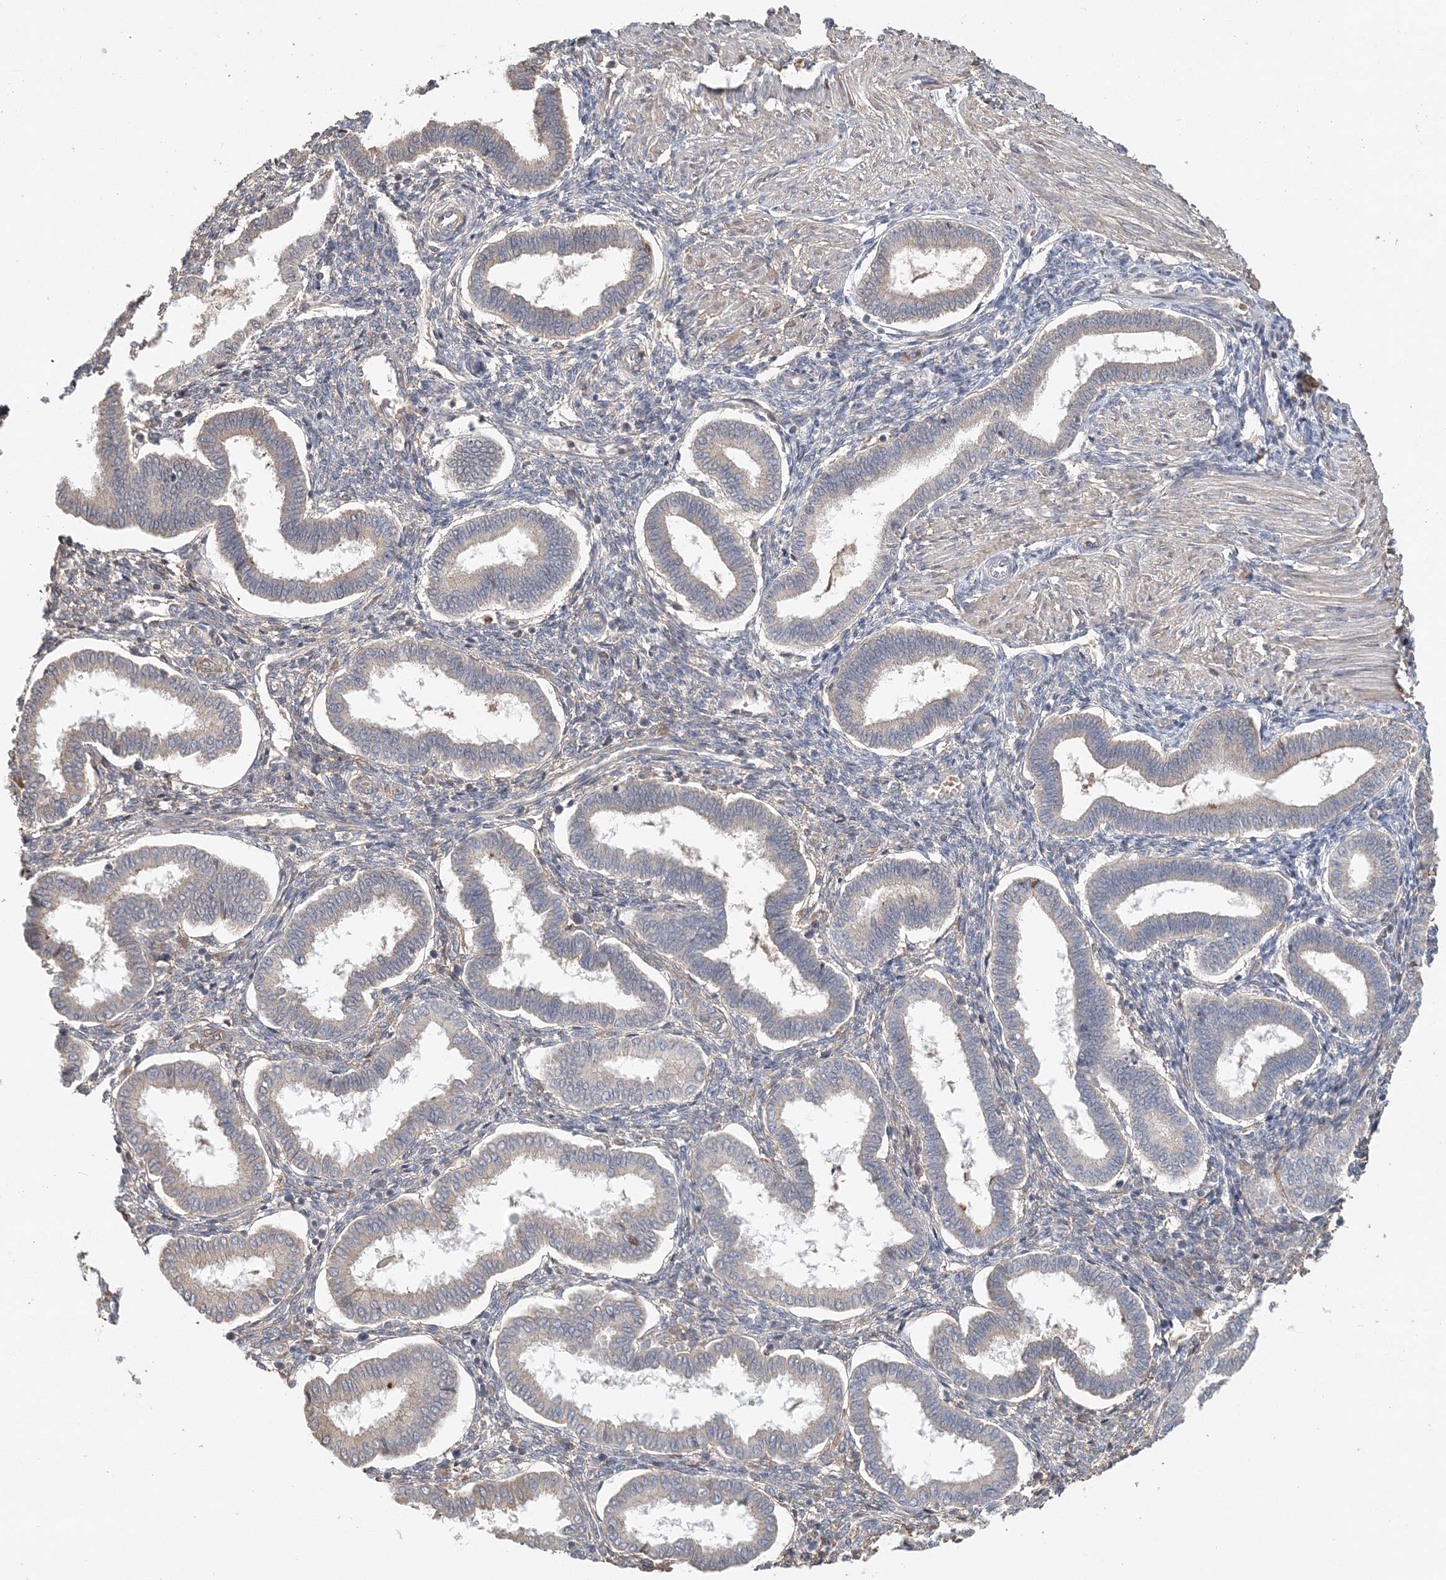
{"staining": {"intensity": "moderate", "quantity": "<25%", "location": "cytoplasmic/membranous"}, "tissue": "endometrium", "cell_type": "Cells in endometrial stroma", "image_type": "normal", "snomed": [{"axis": "morphology", "description": "Normal tissue, NOS"}, {"axis": "topography", "description": "Endometrium"}], "caption": "High-power microscopy captured an immunohistochemistry (IHC) photomicrograph of benign endometrium, revealing moderate cytoplasmic/membranous expression in about <25% of cells in endometrial stroma. The staining was performed using DAB (3,3'-diaminobenzidine), with brown indicating positive protein expression. Nuclei are stained blue with hematoxylin.", "gene": "SYCP3", "patient": {"sex": "female", "age": 24}}